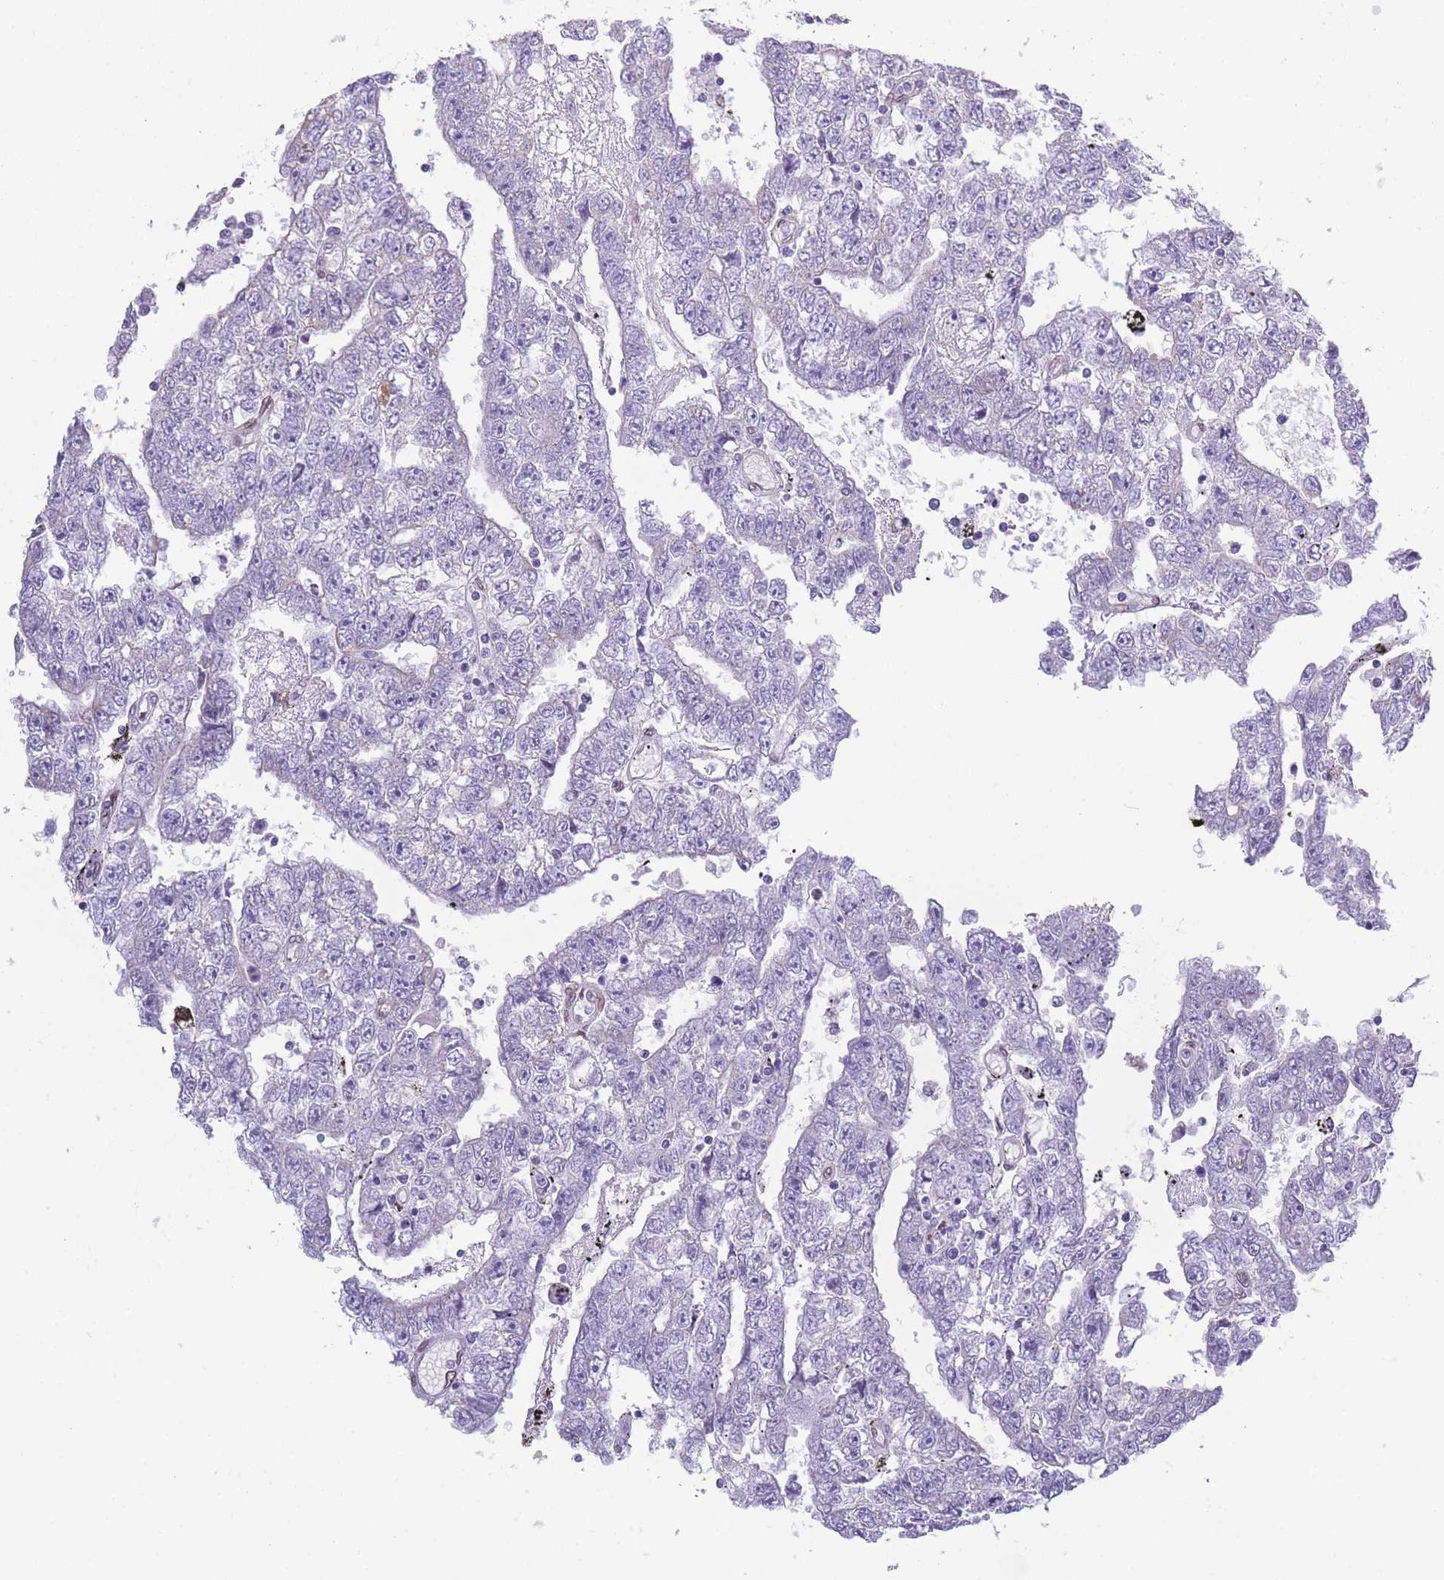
{"staining": {"intensity": "negative", "quantity": "none", "location": "none"}, "tissue": "testis cancer", "cell_type": "Tumor cells", "image_type": "cancer", "snomed": [{"axis": "morphology", "description": "Carcinoma, Embryonal, NOS"}, {"axis": "topography", "description": "Testis"}], "caption": "Immunohistochemistry photomicrograph of neoplastic tissue: human testis cancer (embryonal carcinoma) stained with DAB shows no significant protein expression in tumor cells.", "gene": "PDHA1", "patient": {"sex": "male", "age": 25}}